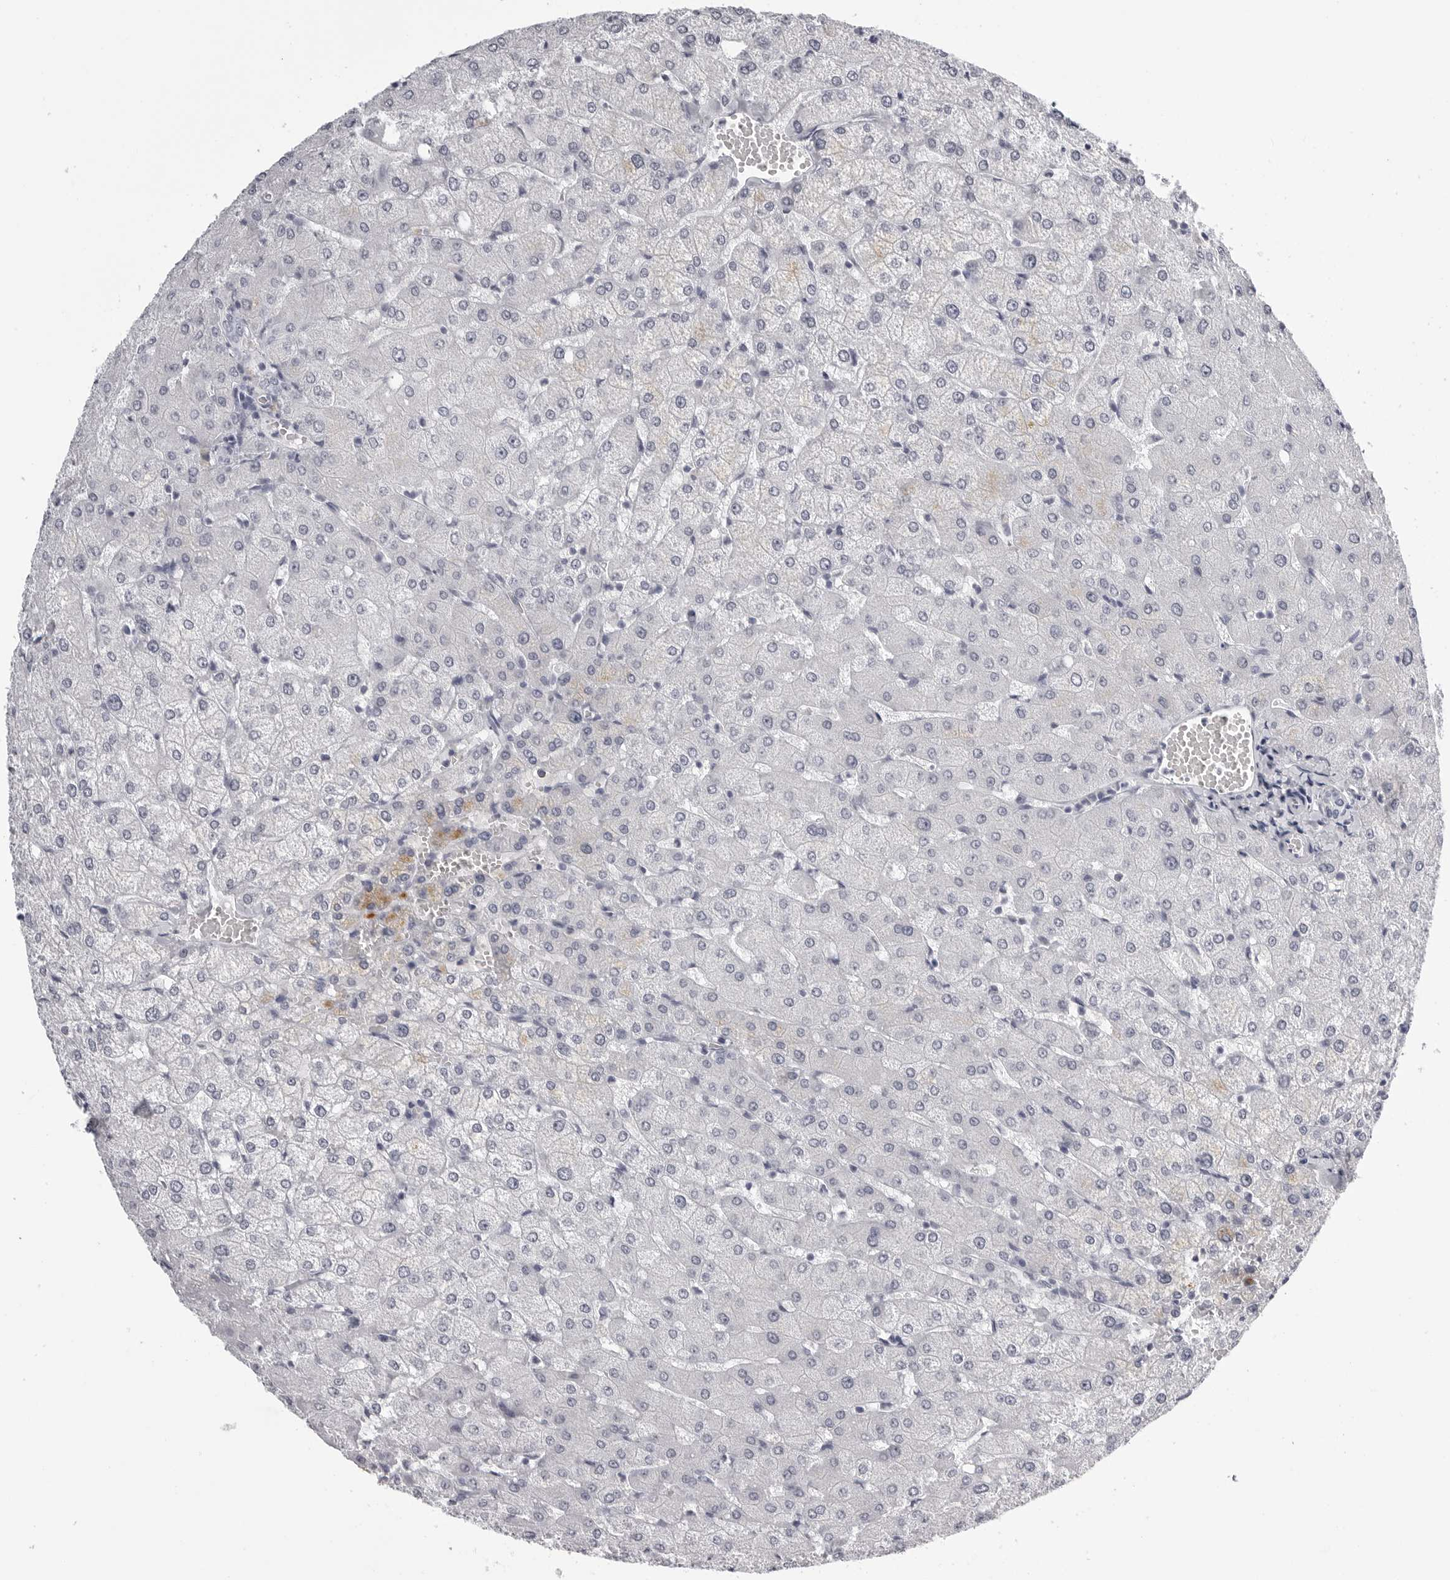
{"staining": {"intensity": "negative", "quantity": "none", "location": "none"}, "tissue": "liver", "cell_type": "Cholangiocytes", "image_type": "normal", "snomed": [{"axis": "morphology", "description": "Normal tissue, NOS"}, {"axis": "topography", "description": "Liver"}], "caption": "This histopathology image is of normal liver stained with immunohistochemistry to label a protein in brown with the nuclei are counter-stained blue. There is no expression in cholangiocytes.", "gene": "BPIFA1", "patient": {"sex": "female", "age": 54}}